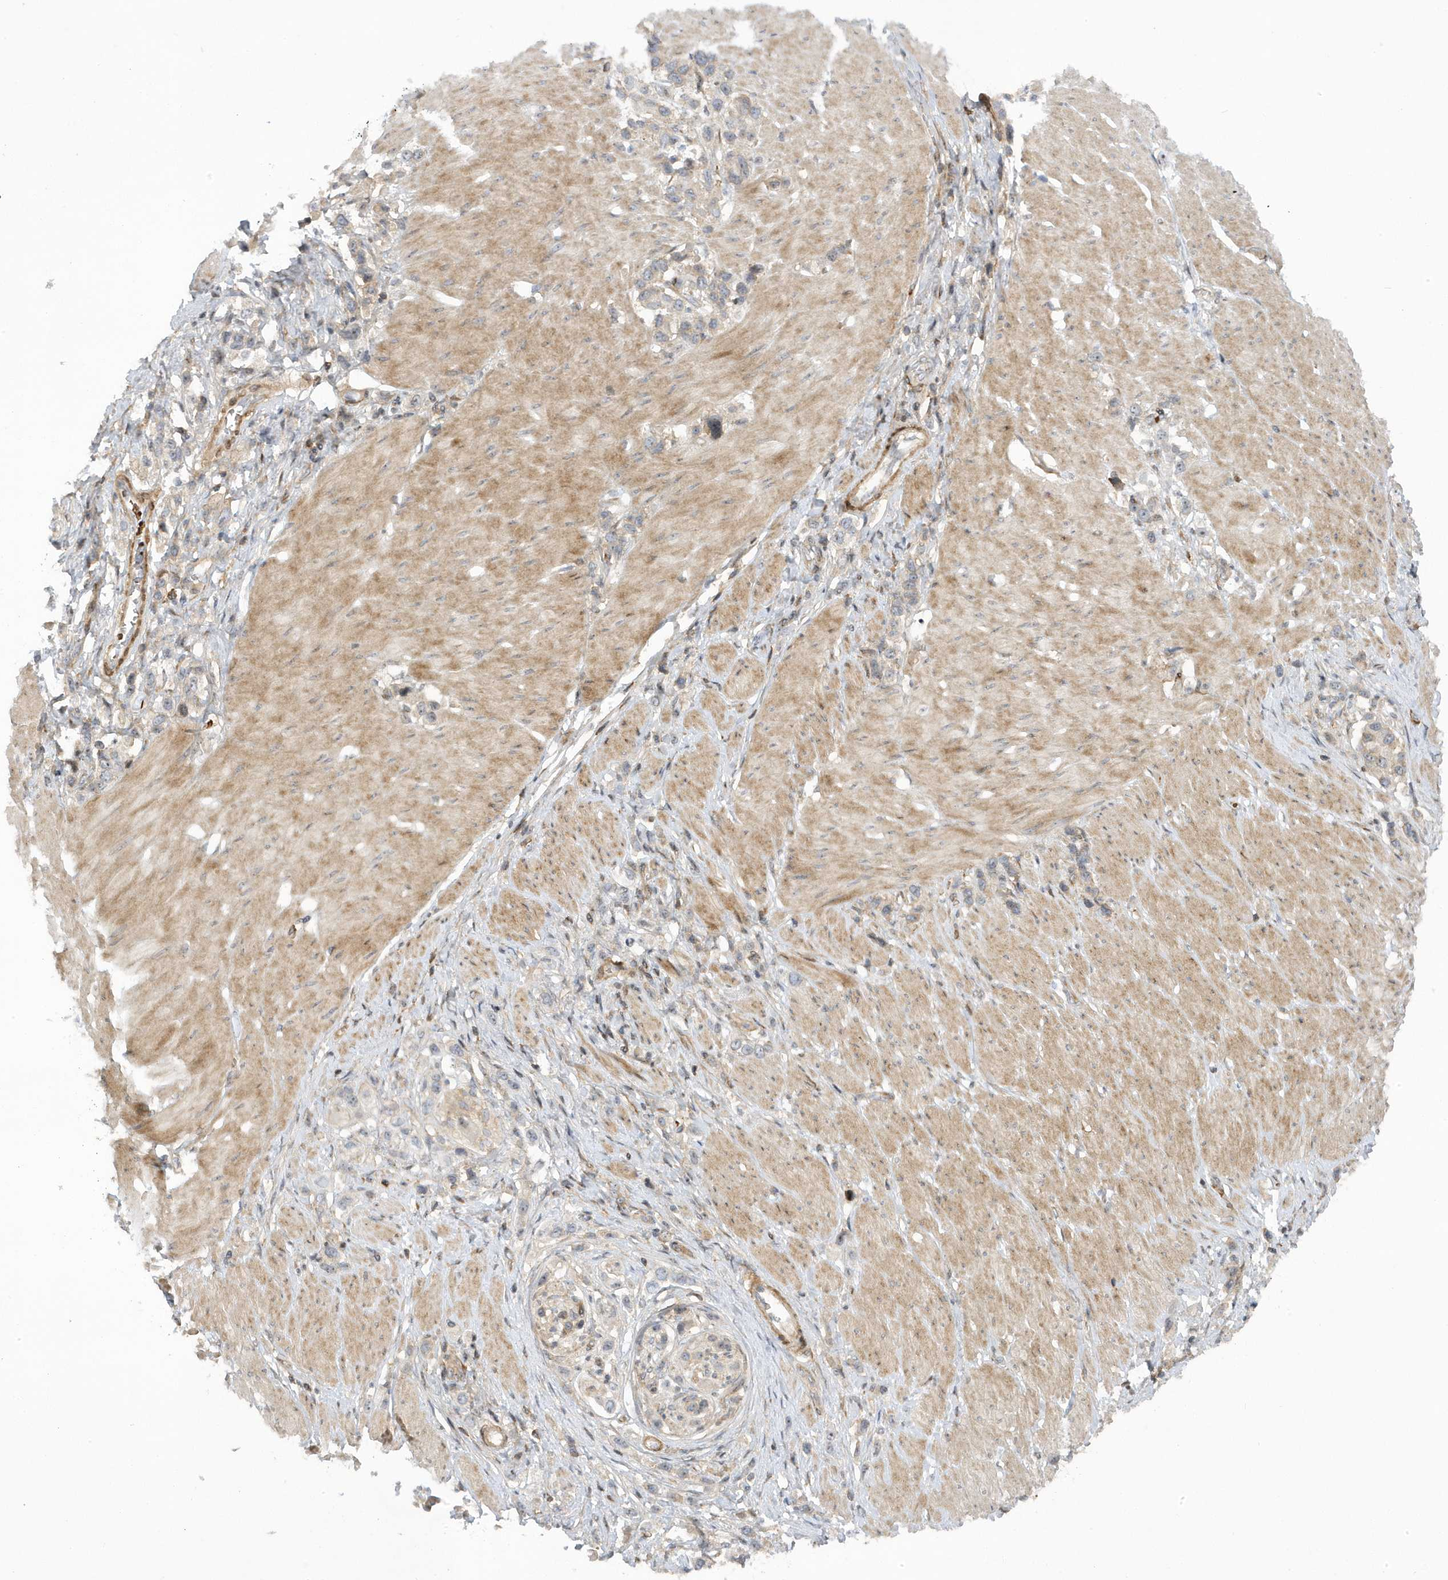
{"staining": {"intensity": "weak", "quantity": "<25%", "location": "cytoplasmic/membranous"}, "tissue": "stomach cancer", "cell_type": "Tumor cells", "image_type": "cancer", "snomed": [{"axis": "morphology", "description": "Normal tissue, NOS"}, {"axis": "morphology", "description": "Adenocarcinoma, NOS"}, {"axis": "topography", "description": "Stomach, upper"}, {"axis": "topography", "description": "Stomach"}], "caption": "Tumor cells are negative for protein expression in human stomach cancer.", "gene": "MAP7D3", "patient": {"sex": "female", "age": 65}}